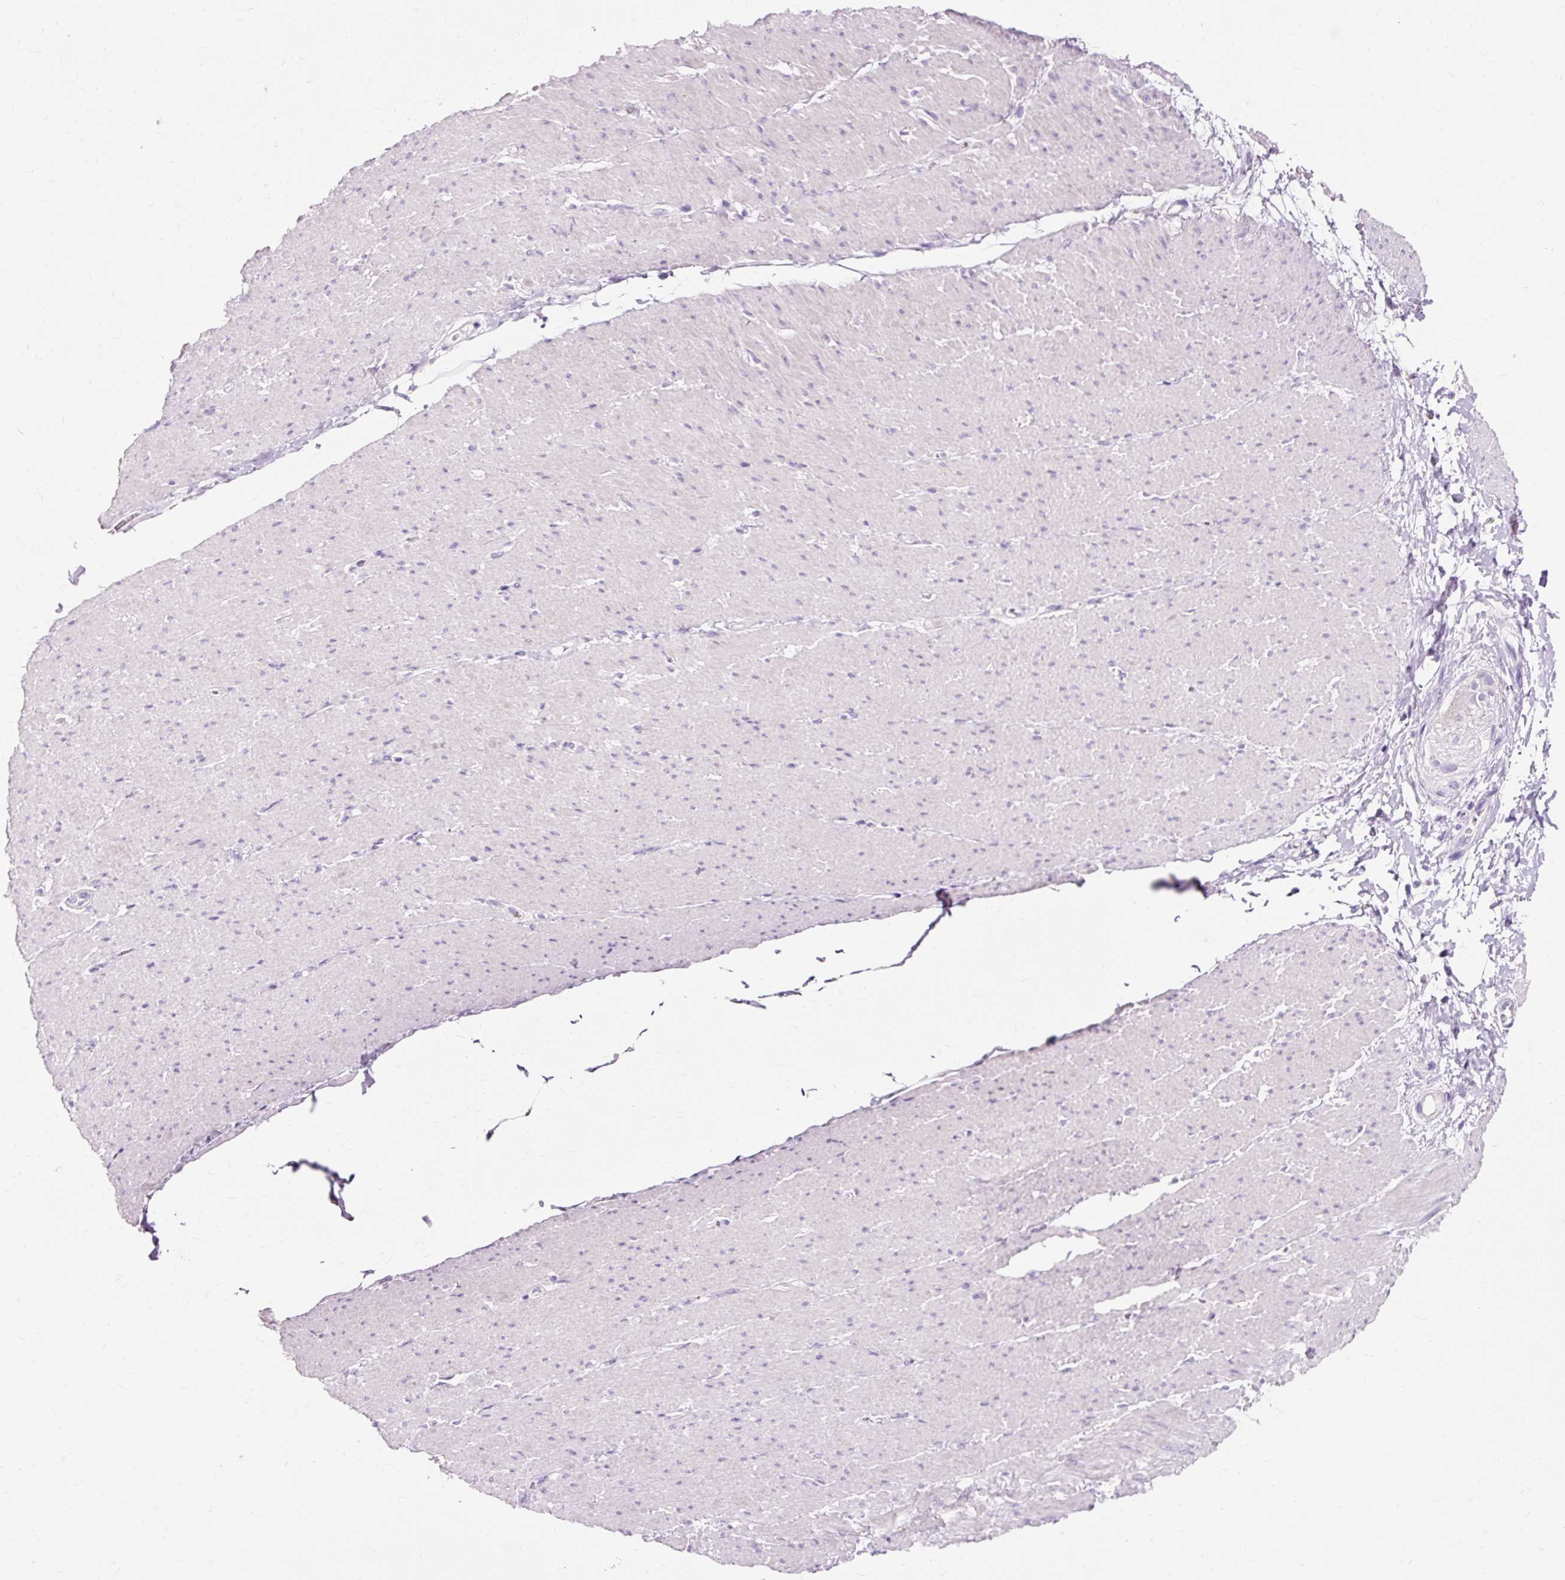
{"staining": {"intensity": "negative", "quantity": "none", "location": "none"}, "tissue": "smooth muscle", "cell_type": "Smooth muscle cells", "image_type": "normal", "snomed": [{"axis": "morphology", "description": "Normal tissue, NOS"}, {"axis": "topography", "description": "Smooth muscle"}, {"axis": "topography", "description": "Rectum"}], "caption": "High magnification brightfield microscopy of unremarkable smooth muscle stained with DAB (brown) and counterstained with hematoxylin (blue): smooth muscle cells show no significant positivity.", "gene": "CLDN25", "patient": {"sex": "male", "age": 53}}